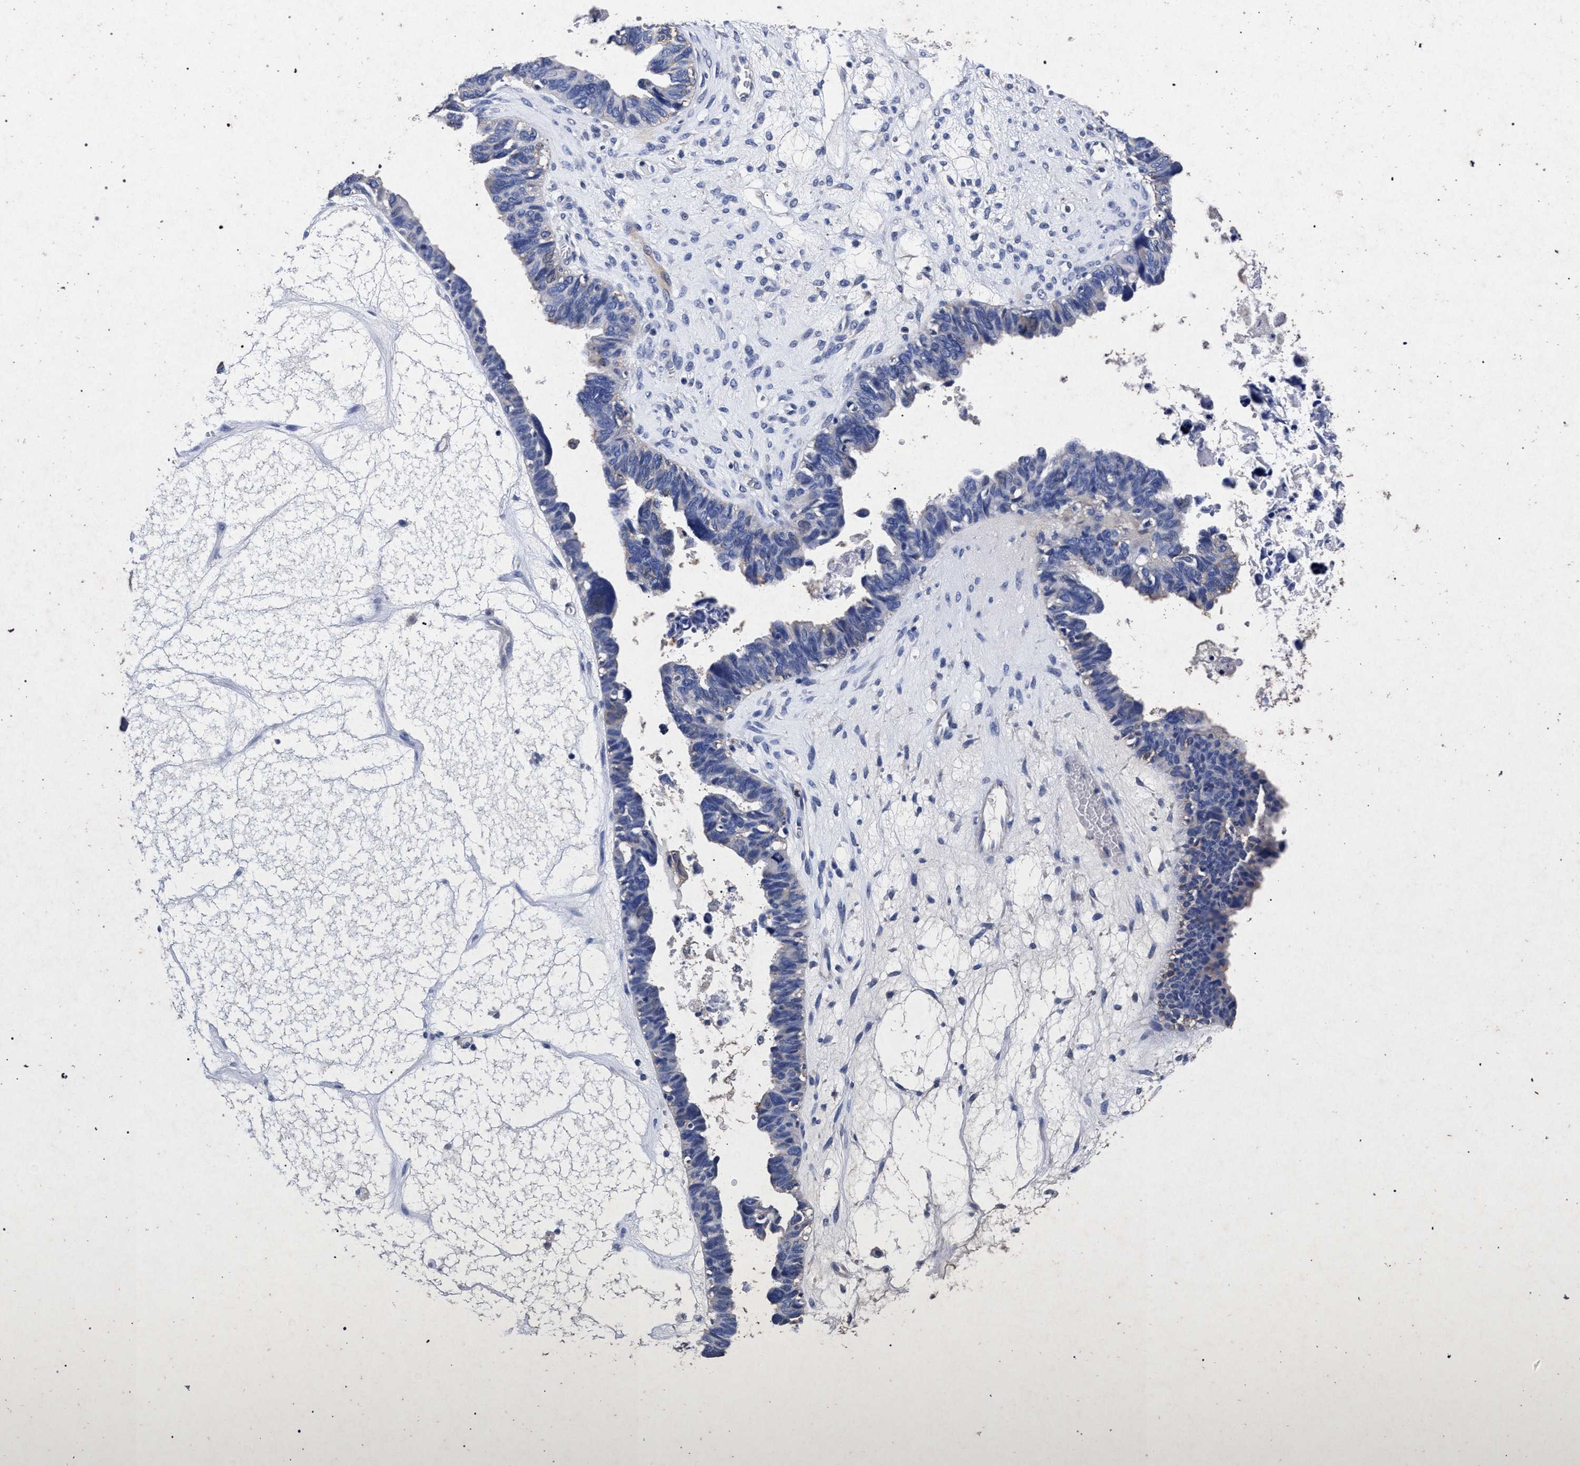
{"staining": {"intensity": "negative", "quantity": "none", "location": "none"}, "tissue": "ovarian cancer", "cell_type": "Tumor cells", "image_type": "cancer", "snomed": [{"axis": "morphology", "description": "Cystadenocarcinoma, serous, NOS"}, {"axis": "topography", "description": "Ovary"}], "caption": "This is a image of IHC staining of ovarian serous cystadenocarcinoma, which shows no staining in tumor cells.", "gene": "ATP1A2", "patient": {"sex": "female", "age": 79}}